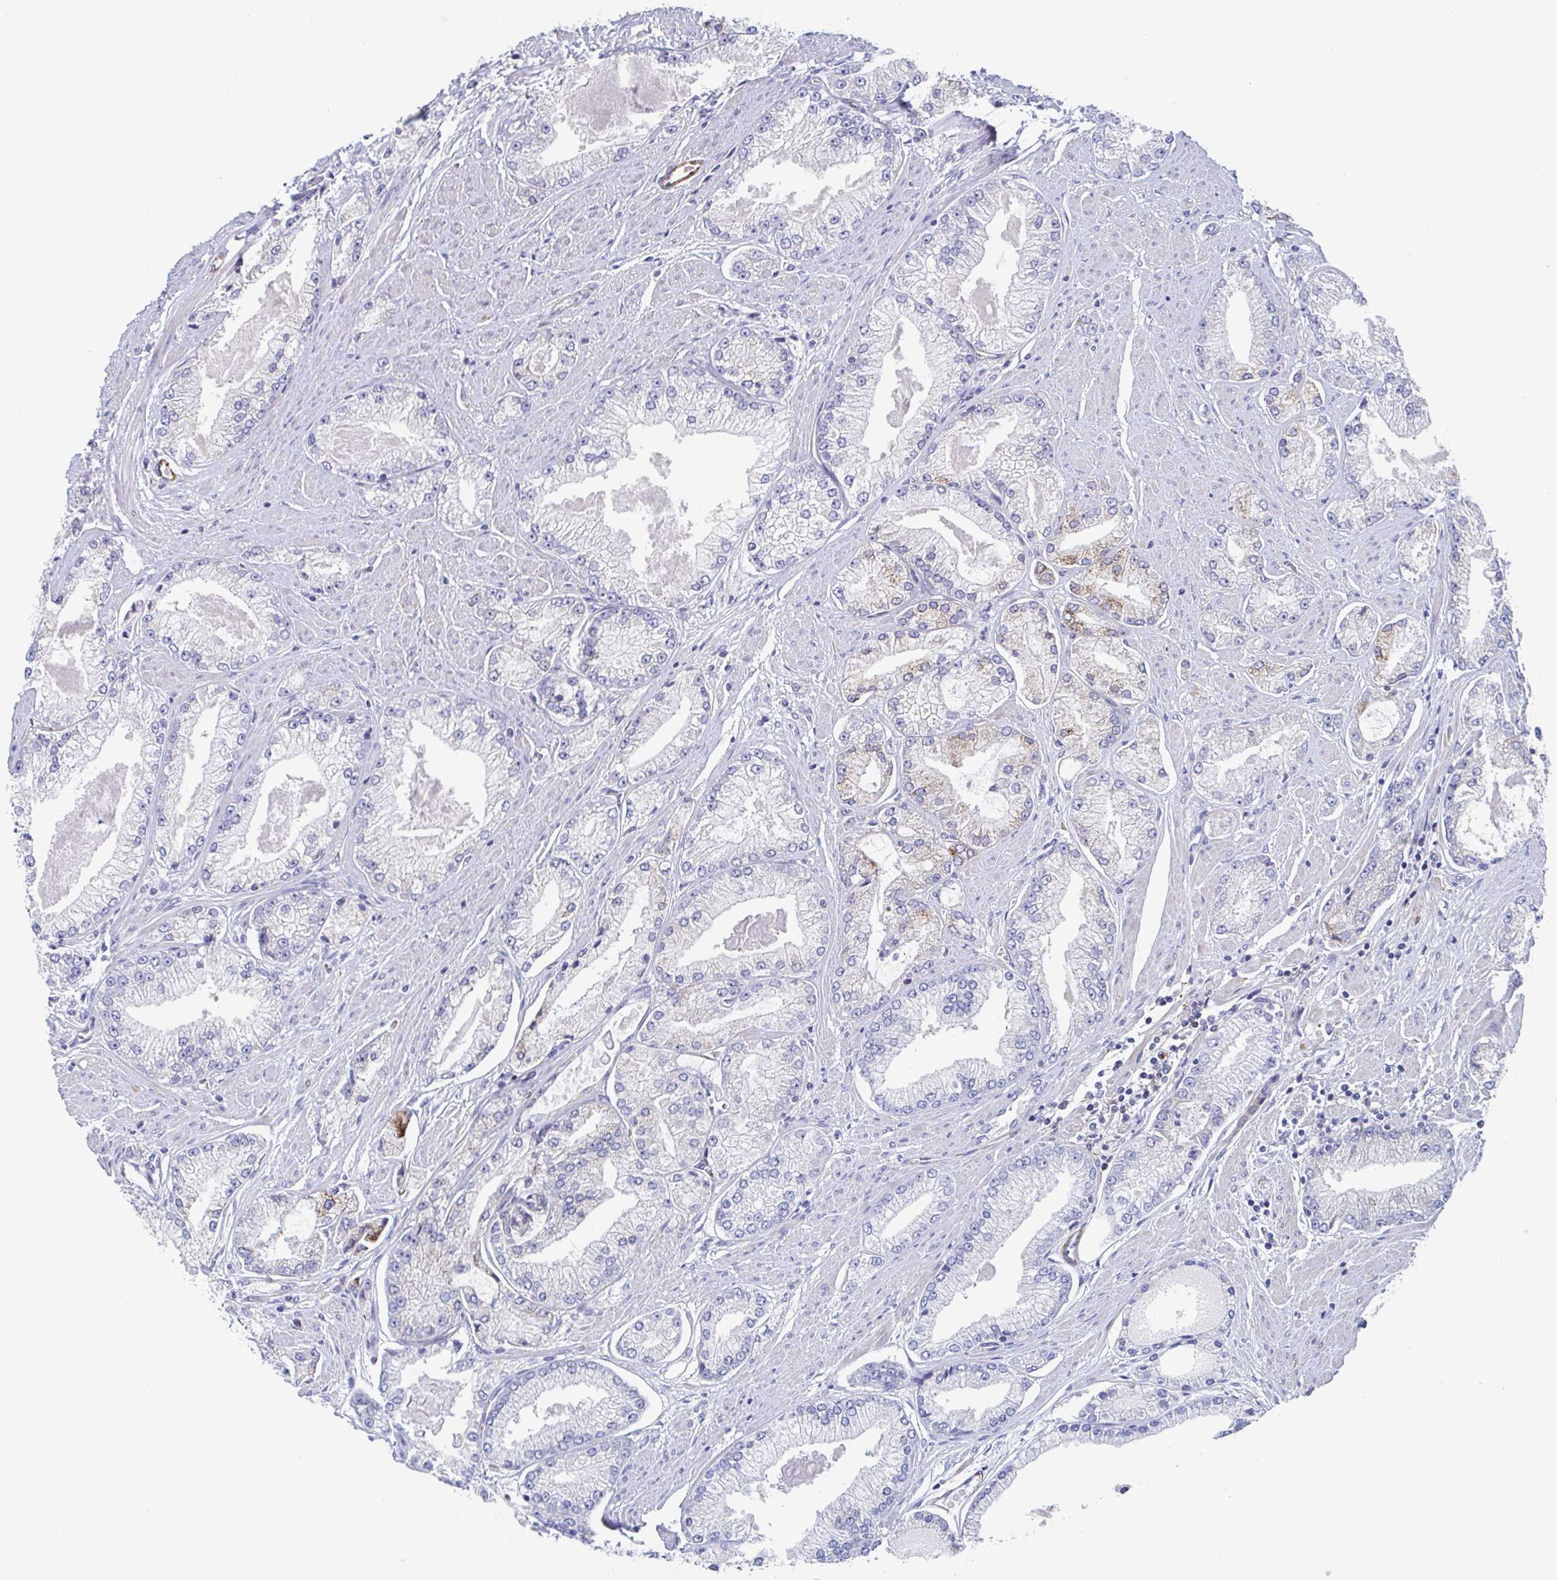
{"staining": {"intensity": "negative", "quantity": "none", "location": "none"}, "tissue": "prostate cancer", "cell_type": "Tumor cells", "image_type": "cancer", "snomed": [{"axis": "morphology", "description": "Adenocarcinoma, High grade"}, {"axis": "topography", "description": "Prostate"}], "caption": "Tumor cells show no significant protein staining in prostate adenocarcinoma (high-grade).", "gene": "KLC3", "patient": {"sex": "male", "age": 68}}